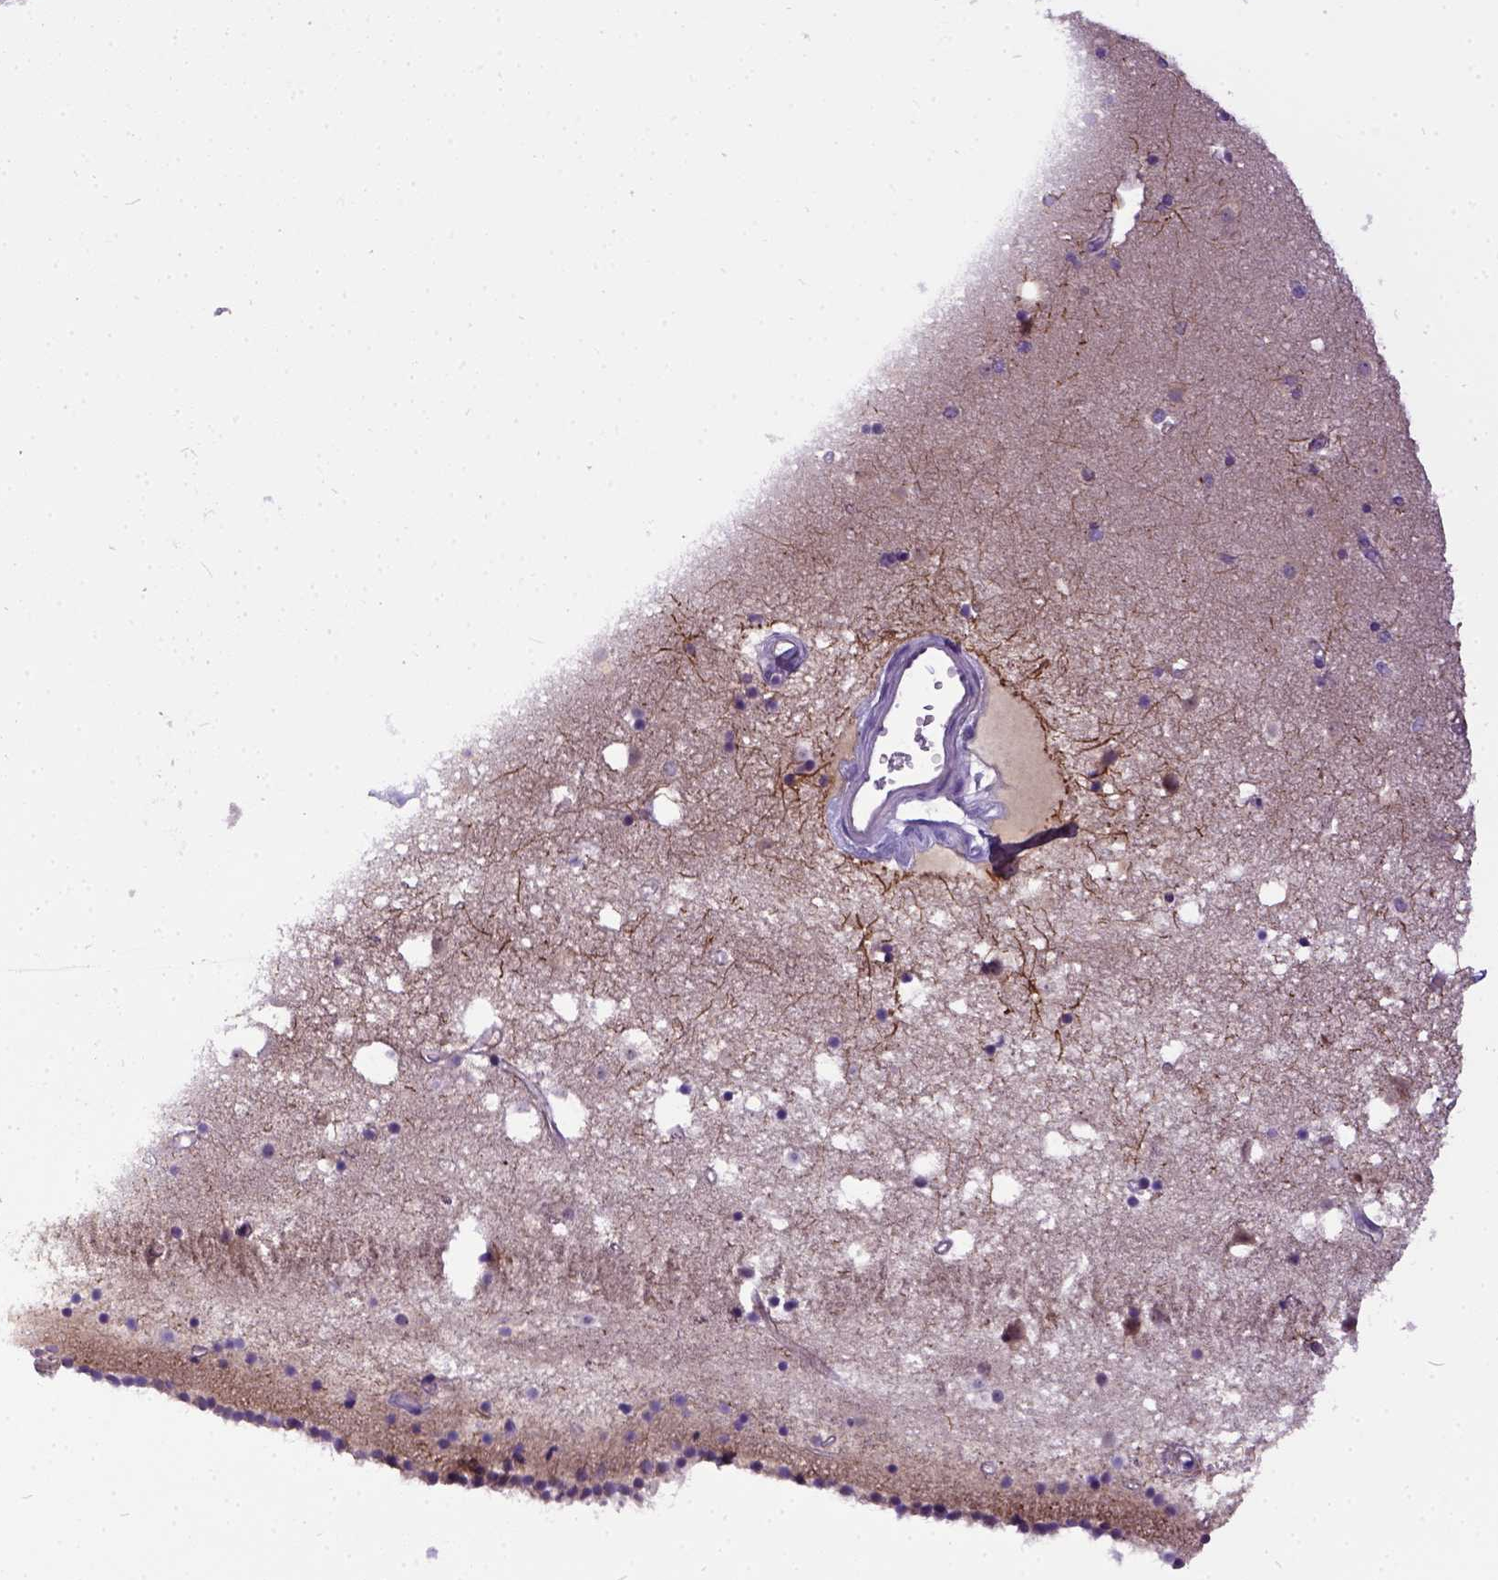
{"staining": {"intensity": "strong", "quantity": "<25%", "location": "cytoplasmic/membranous"}, "tissue": "caudate", "cell_type": "Glial cells", "image_type": "normal", "snomed": [{"axis": "morphology", "description": "Normal tissue, NOS"}, {"axis": "topography", "description": "Lateral ventricle wall"}], "caption": "The histopathology image shows immunohistochemical staining of normal caudate. There is strong cytoplasmic/membranous staining is identified in approximately <25% of glial cells.", "gene": "NEK5", "patient": {"sex": "female", "age": 71}}